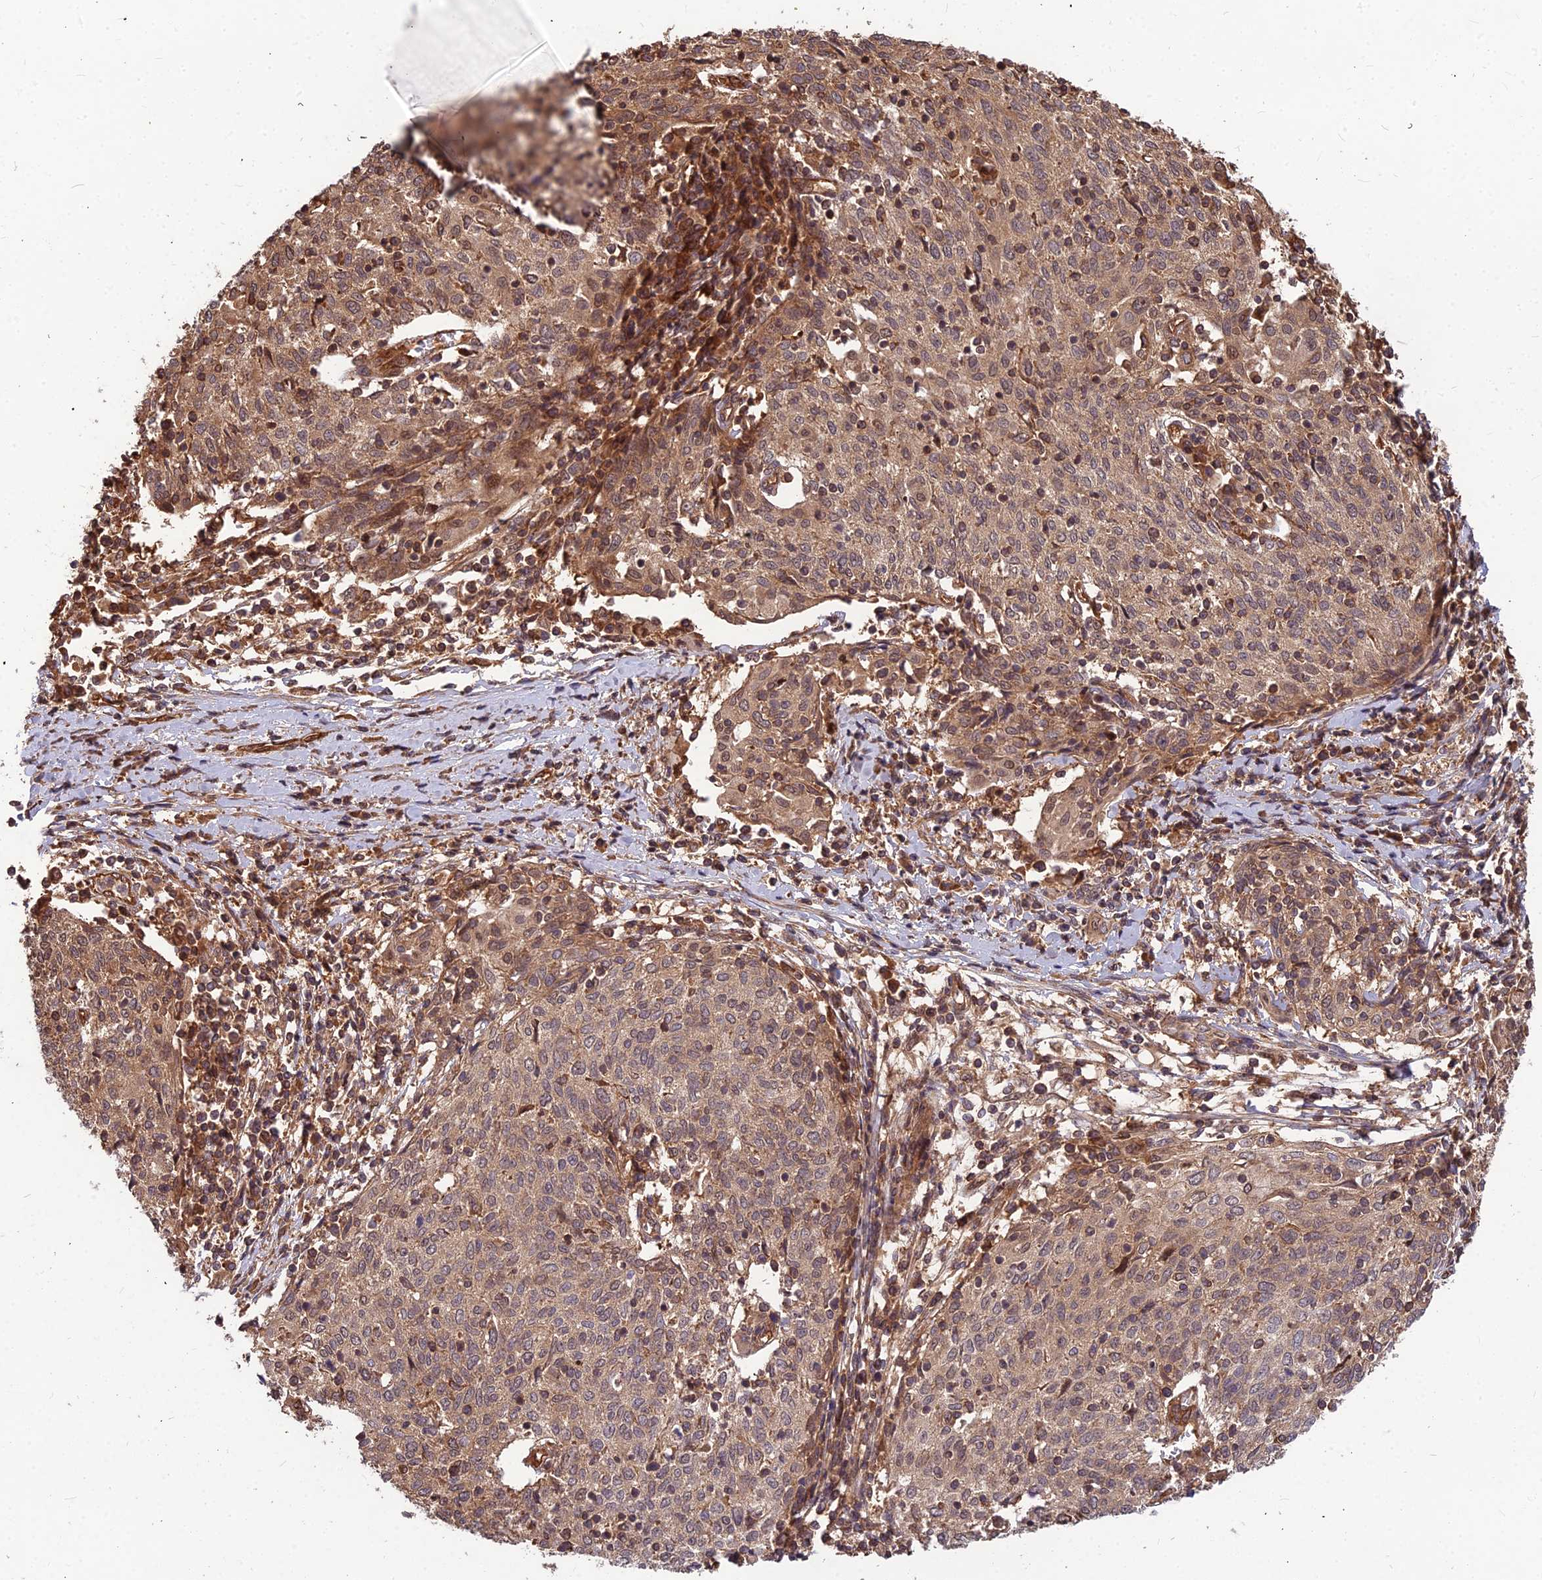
{"staining": {"intensity": "moderate", "quantity": ">75%", "location": "cytoplasmic/membranous"}, "tissue": "cervical cancer", "cell_type": "Tumor cells", "image_type": "cancer", "snomed": [{"axis": "morphology", "description": "Squamous cell carcinoma, NOS"}, {"axis": "topography", "description": "Cervix"}], "caption": "A micrograph of cervical squamous cell carcinoma stained for a protein displays moderate cytoplasmic/membranous brown staining in tumor cells.", "gene": "ZNF467", "patient": {"sex": "female", "age": 52}}